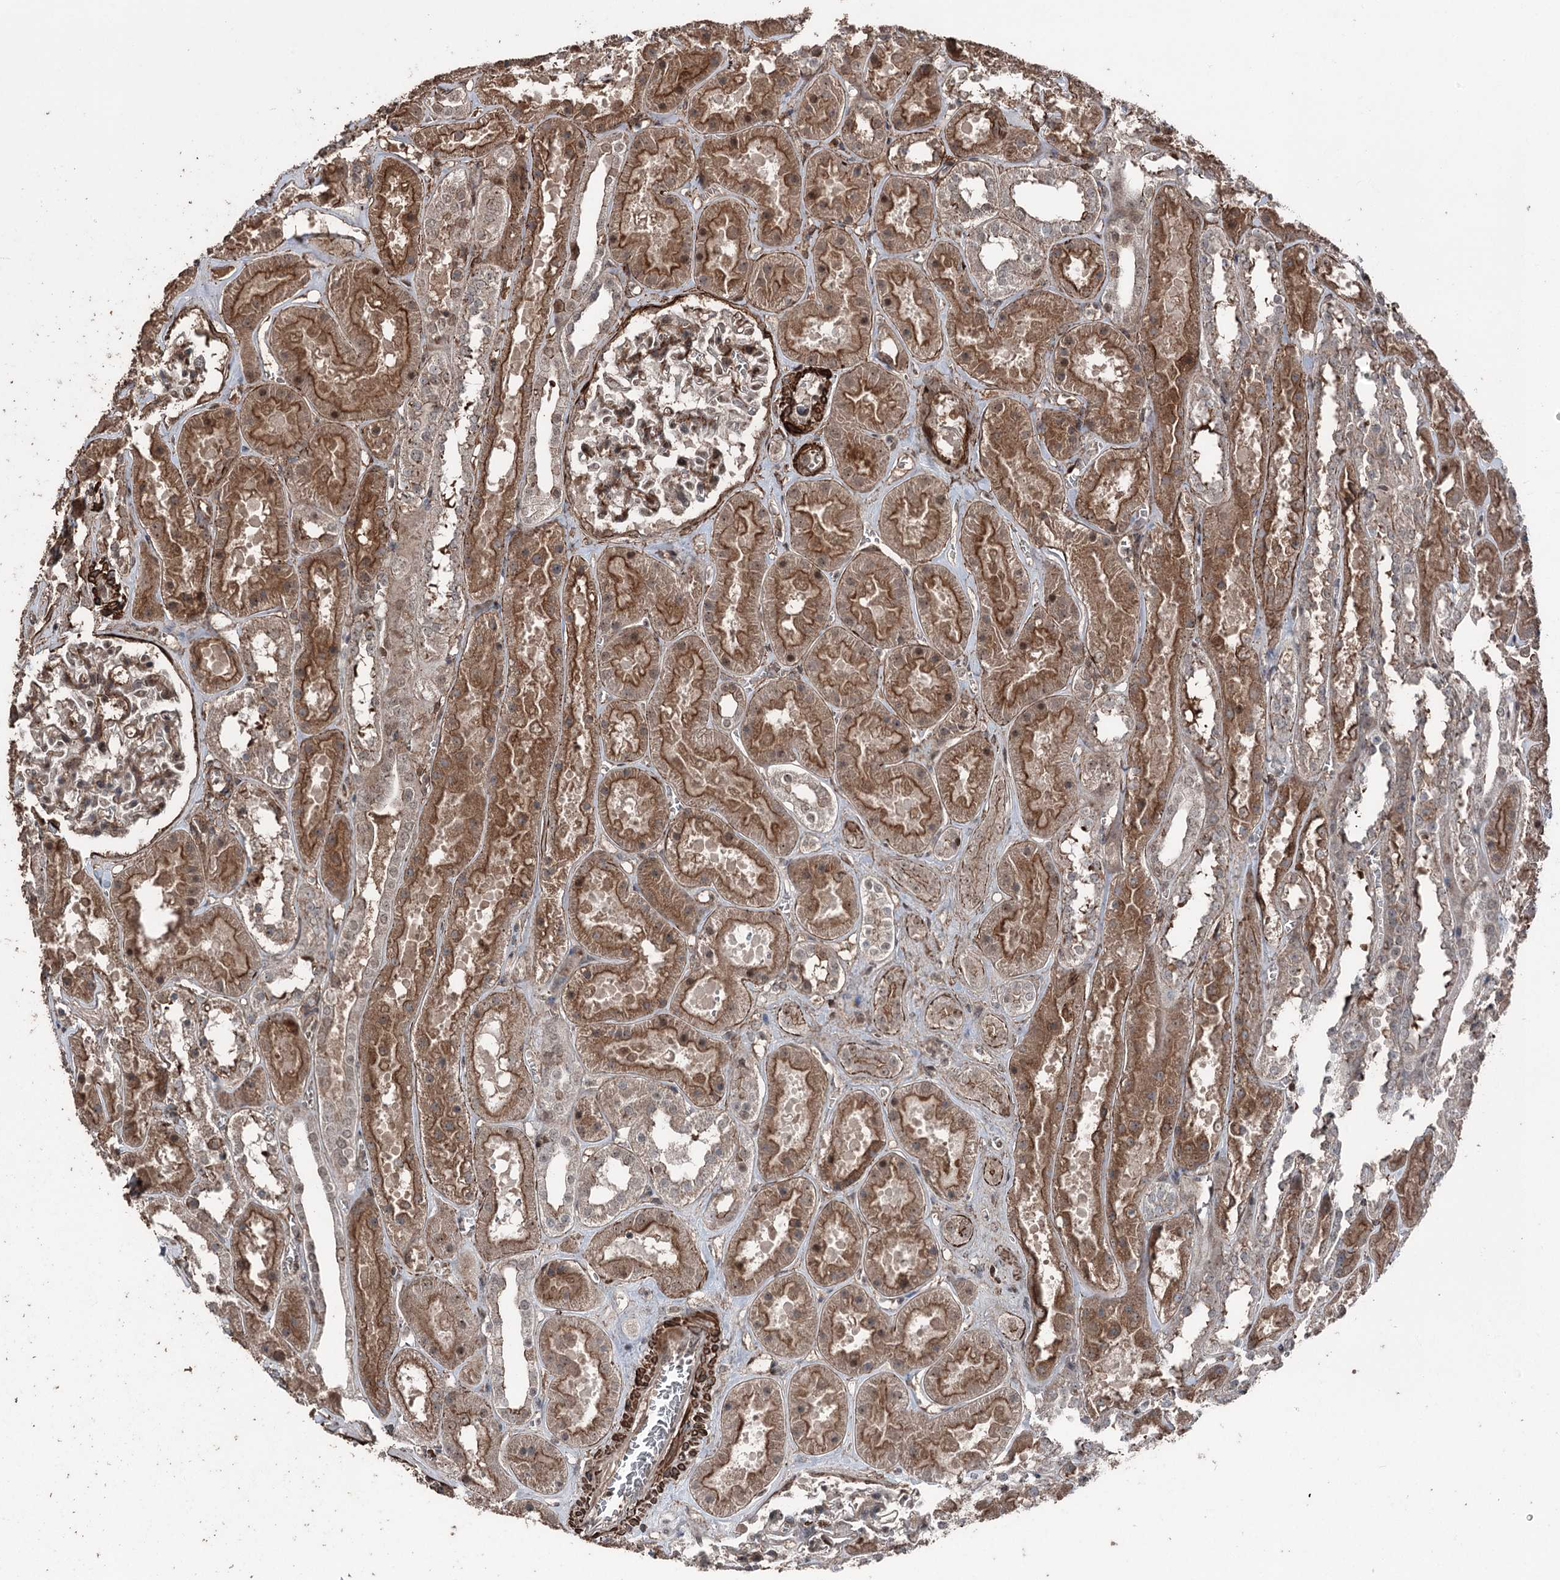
{"staining": {"intensity": "moderate", "quantity": ">75%", "location": "cytoplasmic/membranous"}, "tissue": "kidney", "cell_type": "Cells in glomeruli", "image_type": "normal", "snomed": [{"axis": "morphology", "description": "Normal tissue, NOS"}, {"axis": "topography", "description": "Kidney"}], "caption": "Benign kidney shows moderate cytoplasmic/membranous expression in about >75% of cells in glomeruli, visualized by immunohistochemistry. (DAB (3,3'-diaminobenzidine) IHC, brown staining for protein, blue staining for nuclei).", "gene": "CCDC82", "patient": {"sex": "female", "age": 41}}